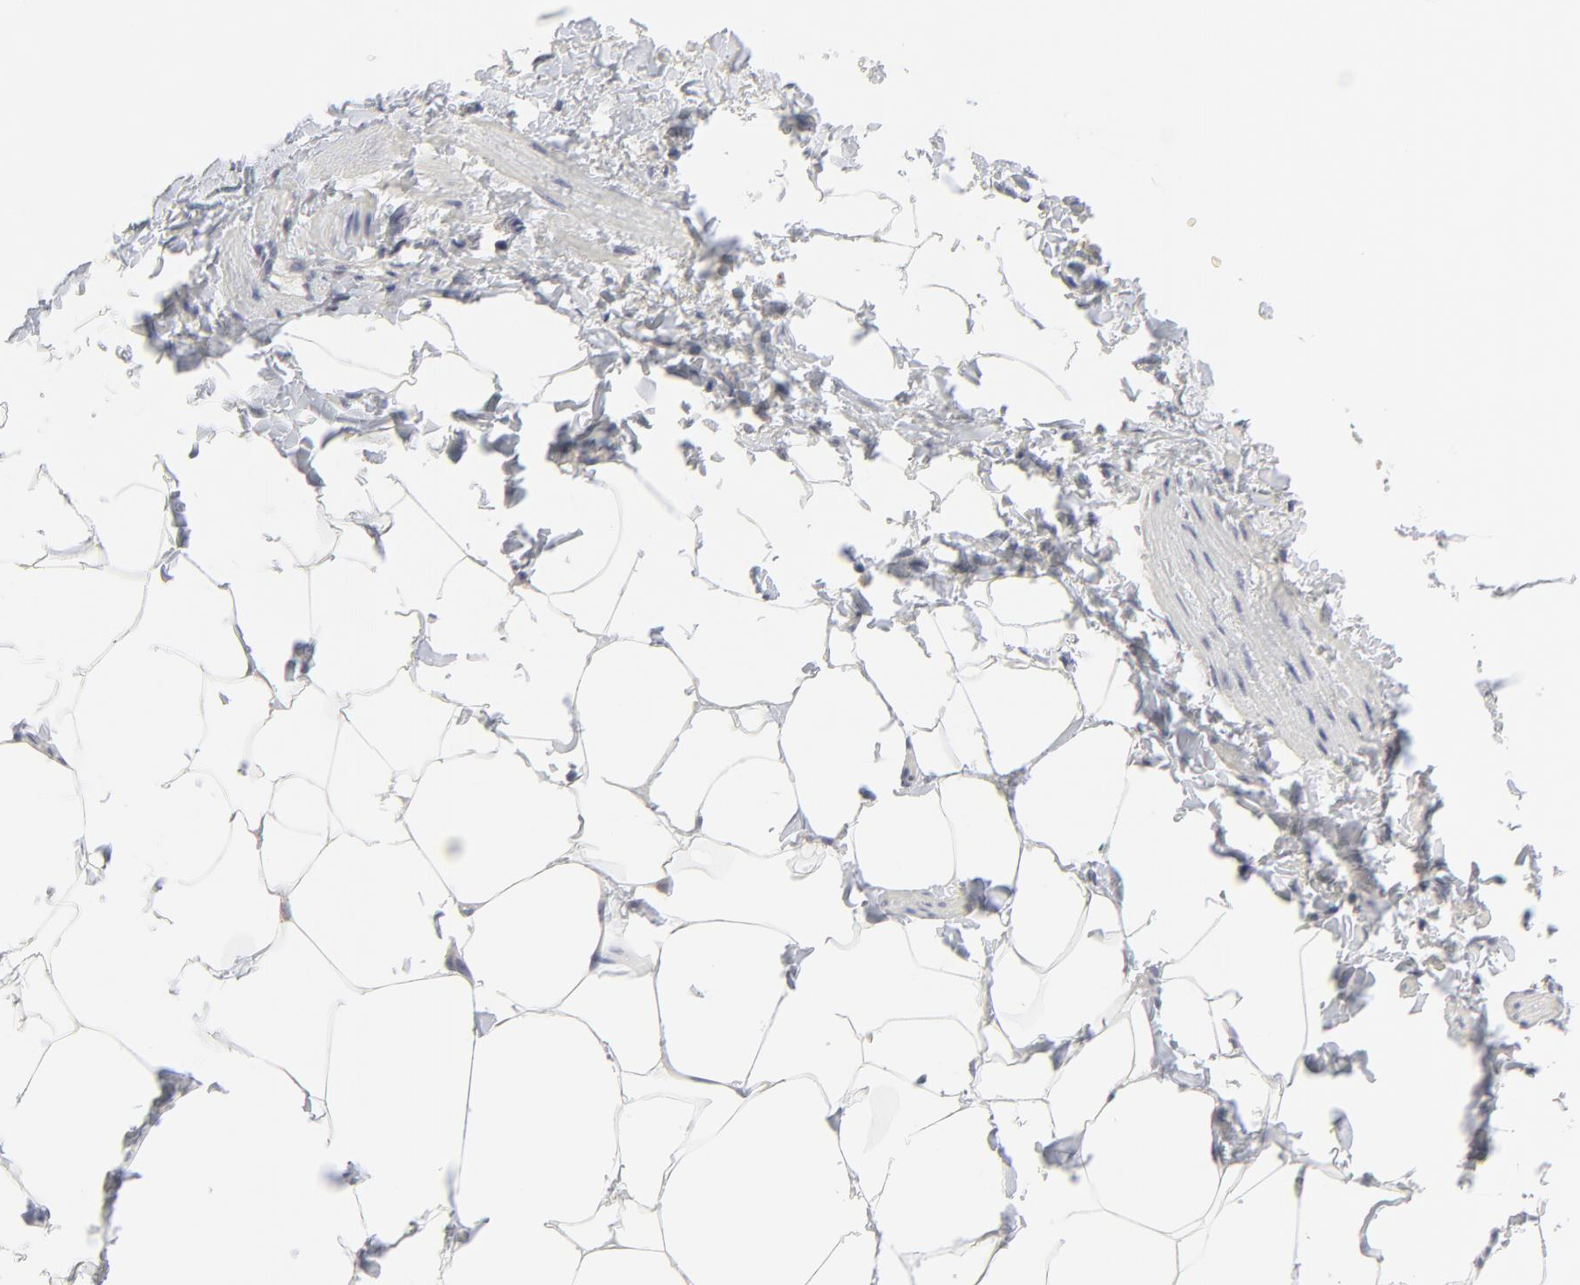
{"staining": {"intensity": "negative", "quantity": "none", "location": "none"}, "tissue": "adipose tissue", "cell_type": "Adipocytes", "image_type": "normal", "snomed": [{"axis": "morphology", "description": "Normal tissue, NOS"}, {"axis": "topography", "description": "Vascular tissue"}], "caption": "Adipocytes are negative for protein expression in normal human adipose tissue. (Immunohistochemistry (ihc), brightfield microscopy, high magnification).", "gene": "TRIM22", "patient": {"sex": "male", "age": 41}}